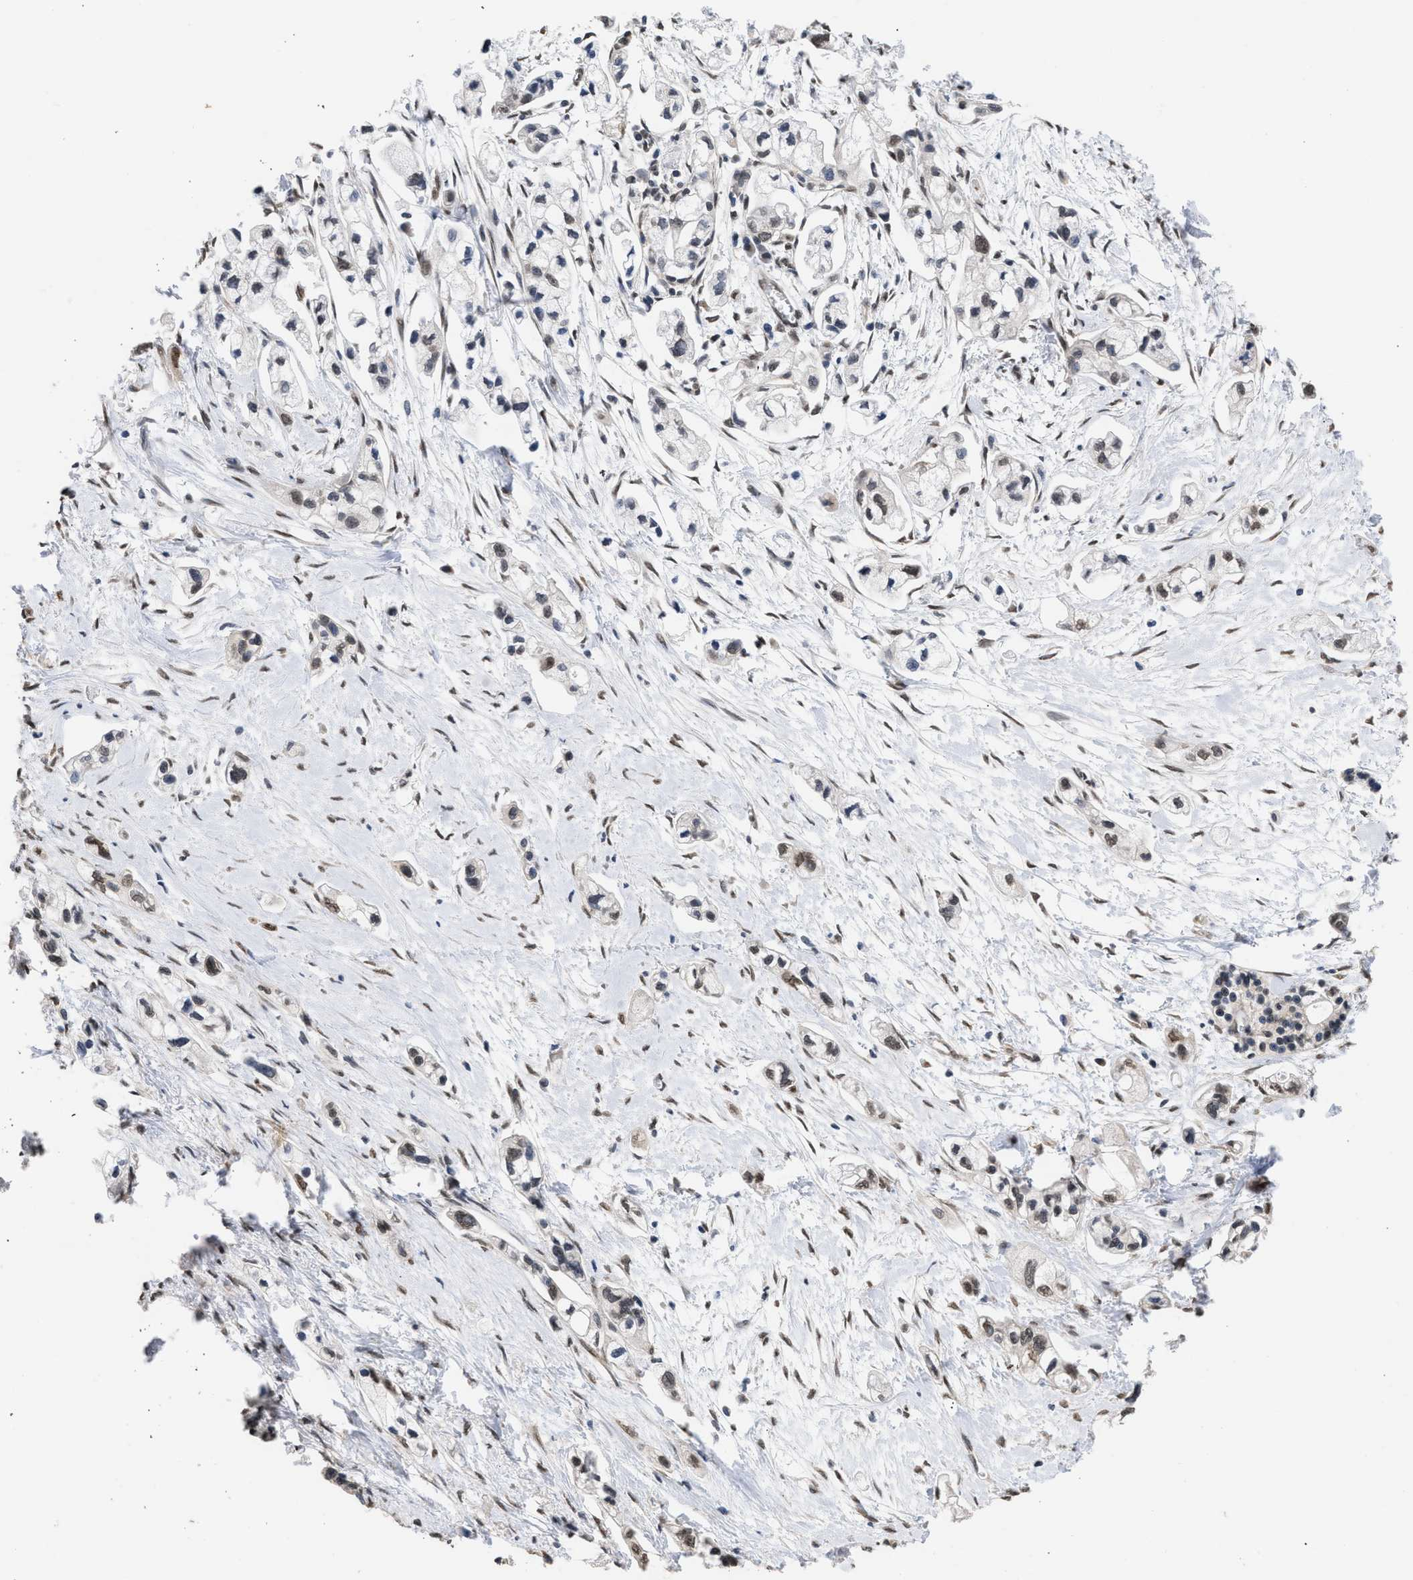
{"staining": {"intensity": "weak", "quantity": "<25%", "location": "nuclear"}, "tissue": "pancreatic cancer", "cell_type": "Tumor cells", "image_type": "cancer", "snomed": [{"axis": "morphology", "description": "Adenocarcinoma, NOS"}, {"axis": "topography", "description": "Pancreas"}], "caption": "Immunohistochemistry (IHC) image of pancreatic adenocarcinoma stained for a protein (brown), which demonstrates no expression in tumor cells.", "gene": "NUP35", "patient": {"sex": "male", "age": 74}}